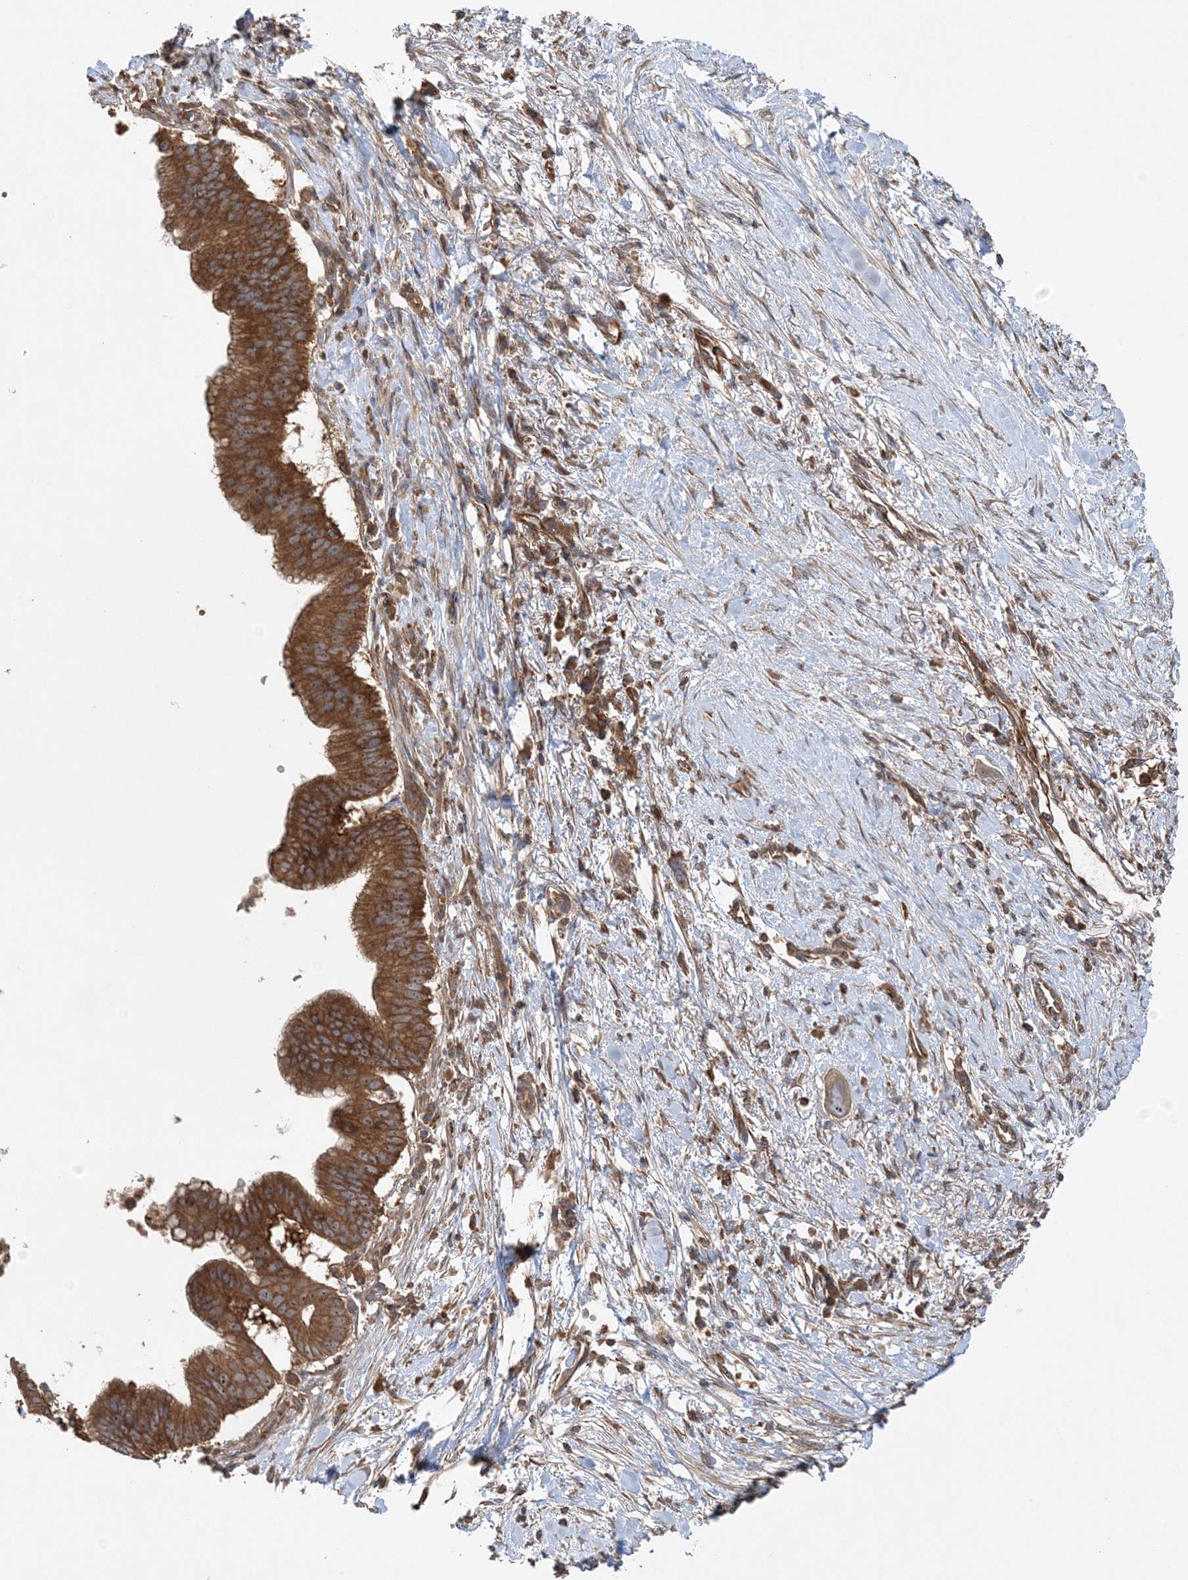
{"staining": {"intensity": "moderate", "quantity": ">75%", "location": "cytoplasmic/membranous,nuclear"}, "tissue": "pancreatic cancer", "cell_type": "Tumor cells", "image_type": "cancer", "snomed": [{"axis": "morphology", "description": "Adenocarcinoma, NOS"}, {"axis": "topography", "description": "Pancreas"}], "caption": "Pancreatic adenocarcinoma tissue shows moderate cytoplasmic/membranous and nuclear positivity in about >75% of tumor cells", "gene": "ACAP2", "patient": {"sex": "male", "age": 68}}